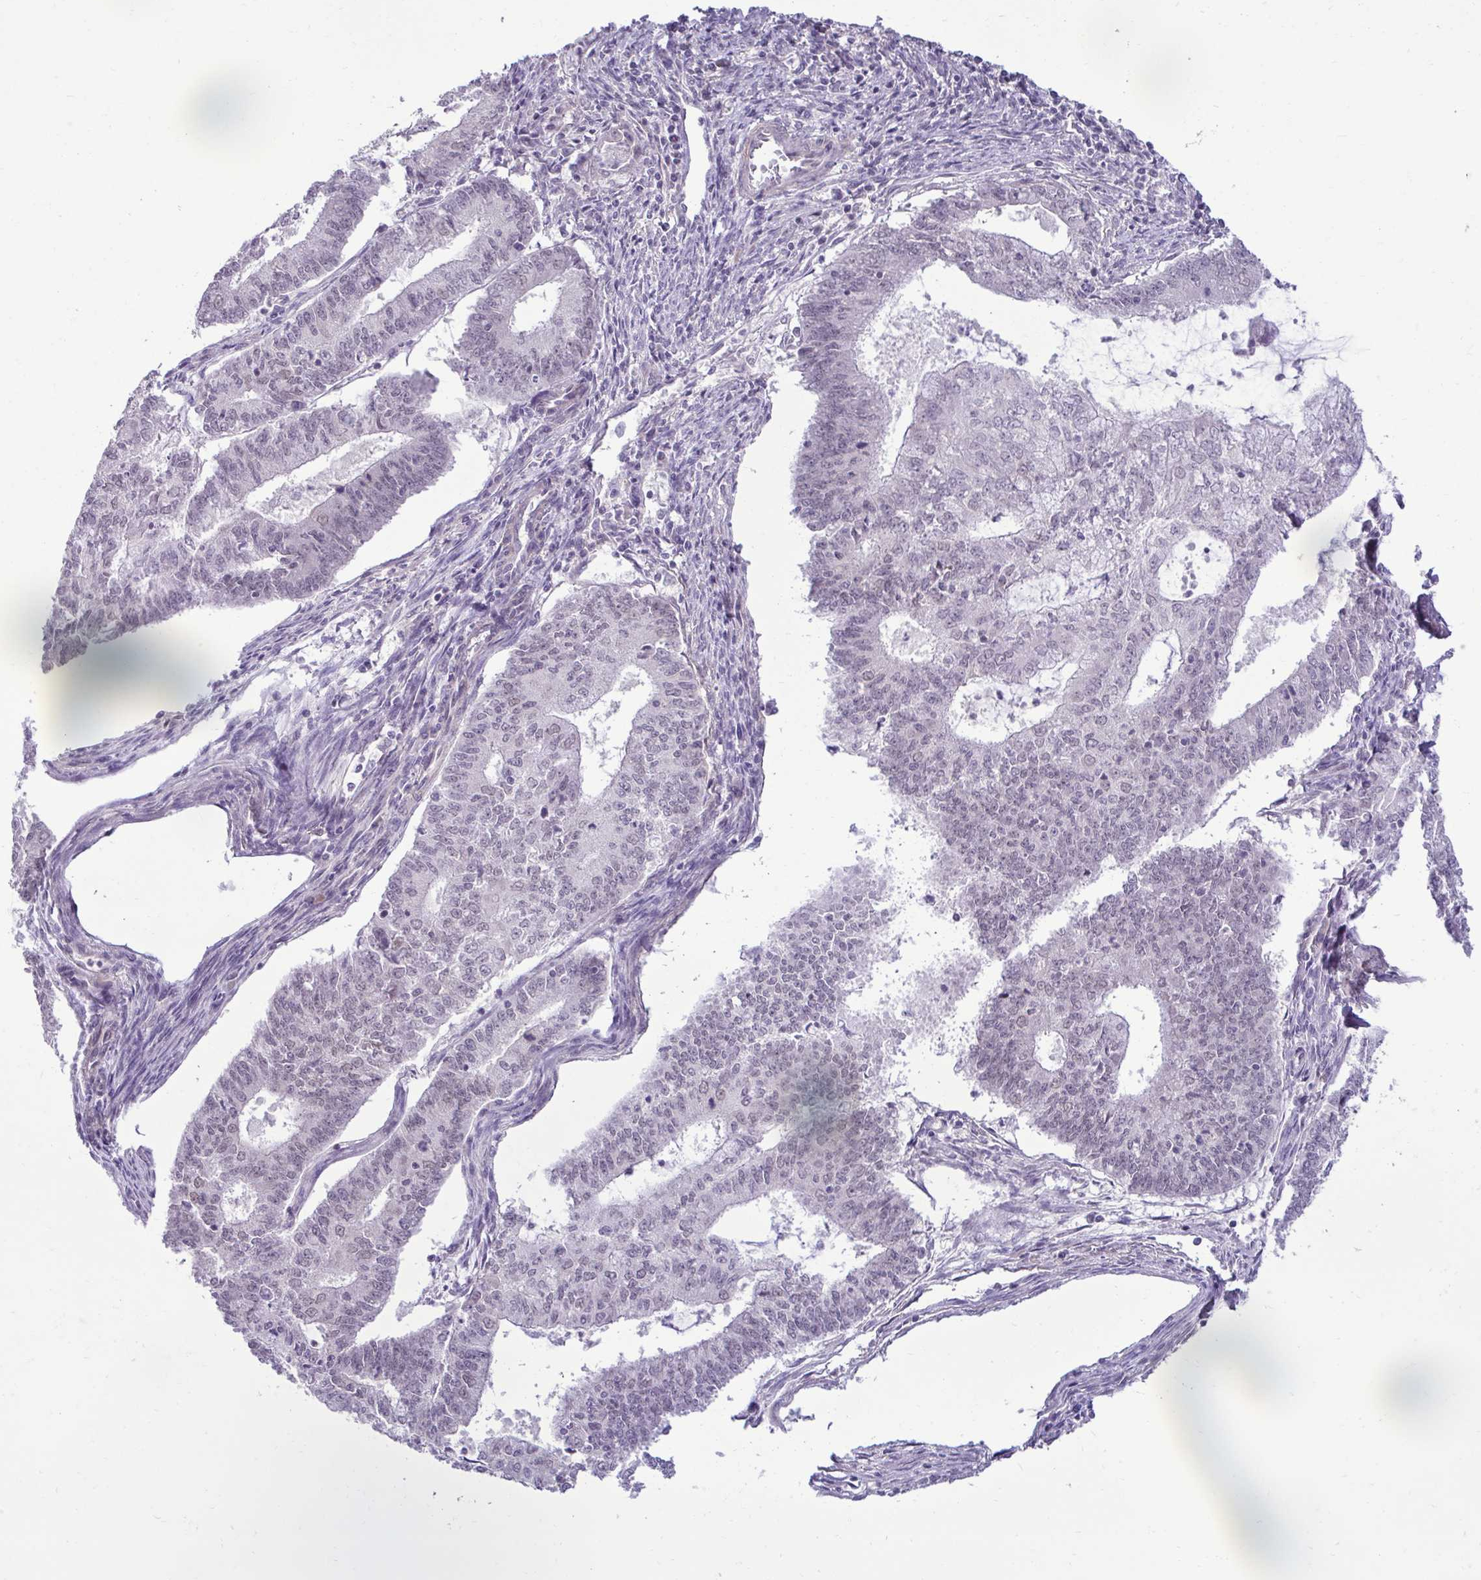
{"staining": {"intensity": "negative", "quantity": "none", "location": "none"}, "tissue": "endometrial cancer", "cell_type": "Tumor cells", "image_type": "cancer", "snomed": [{"axis": "morphology", "description": "Adenocarcinoma, NOS"}, {"axis": "topography", "description": "Endometrium"}], "caption": "Immunohistochemical staining of endometrial cancer (adenocarcinoma) reveals no significant expression in tumor cells.", "gene": "SLC30A3", "patient": {"sex": "female", "age": 61}}